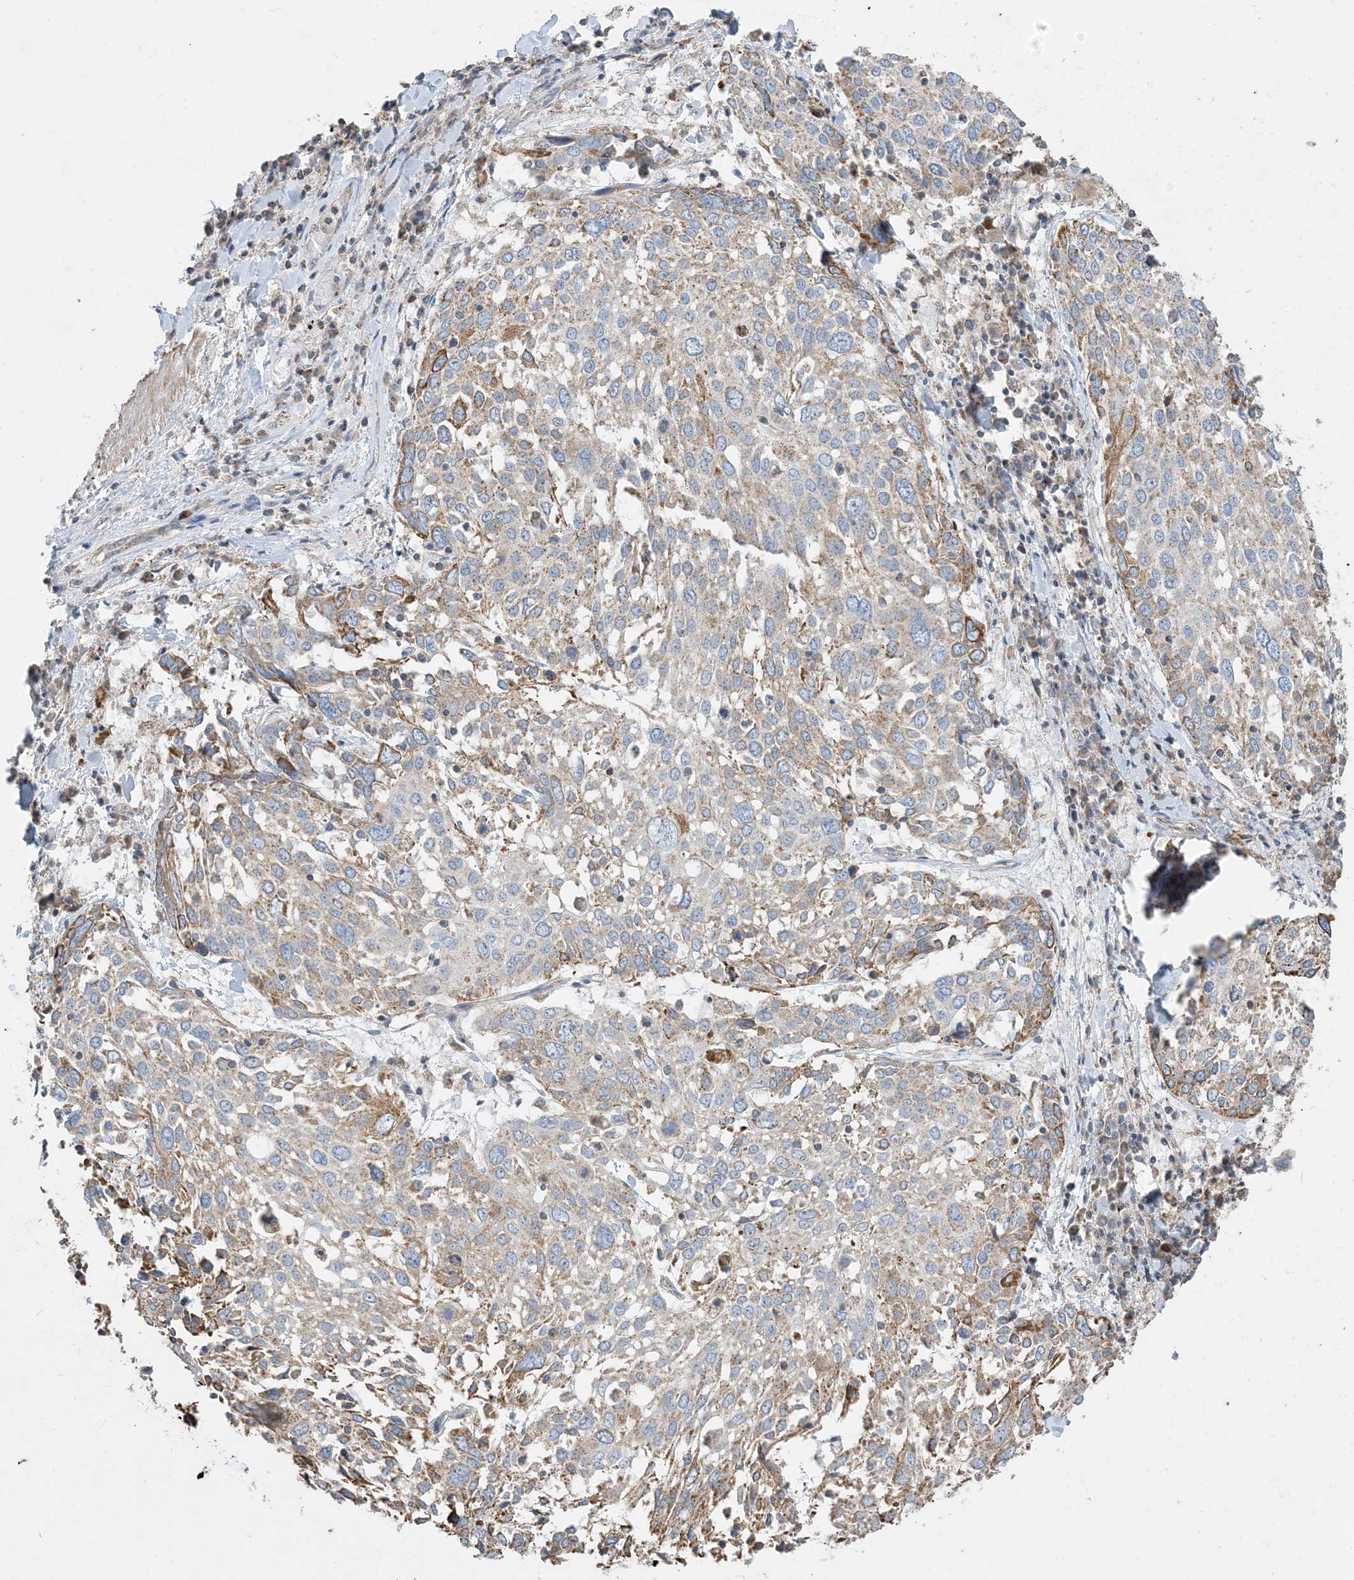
{"staining": {"intensity": "moderate", "quantity": "<25%", "location": "cytoplasmic/membranous"}, "tissue": "lung cancer", "cell_type": "Tumor cells", "image_type": "cancer", "snomed": [{"axis": "morphology", "description": "Squamous cell carcinoma, NOS"}, {"axis": "topography", "description": "Lung"}], "caption": "Squamous cell carcinoma (lung) tissue reveals moderate cytoplasmic/membranous positivity in about <25% of tumor cells, visualized by immunohistochemistry.", "gene": "ECHDC1", "patient": {"sex": "male", "age": 65}}